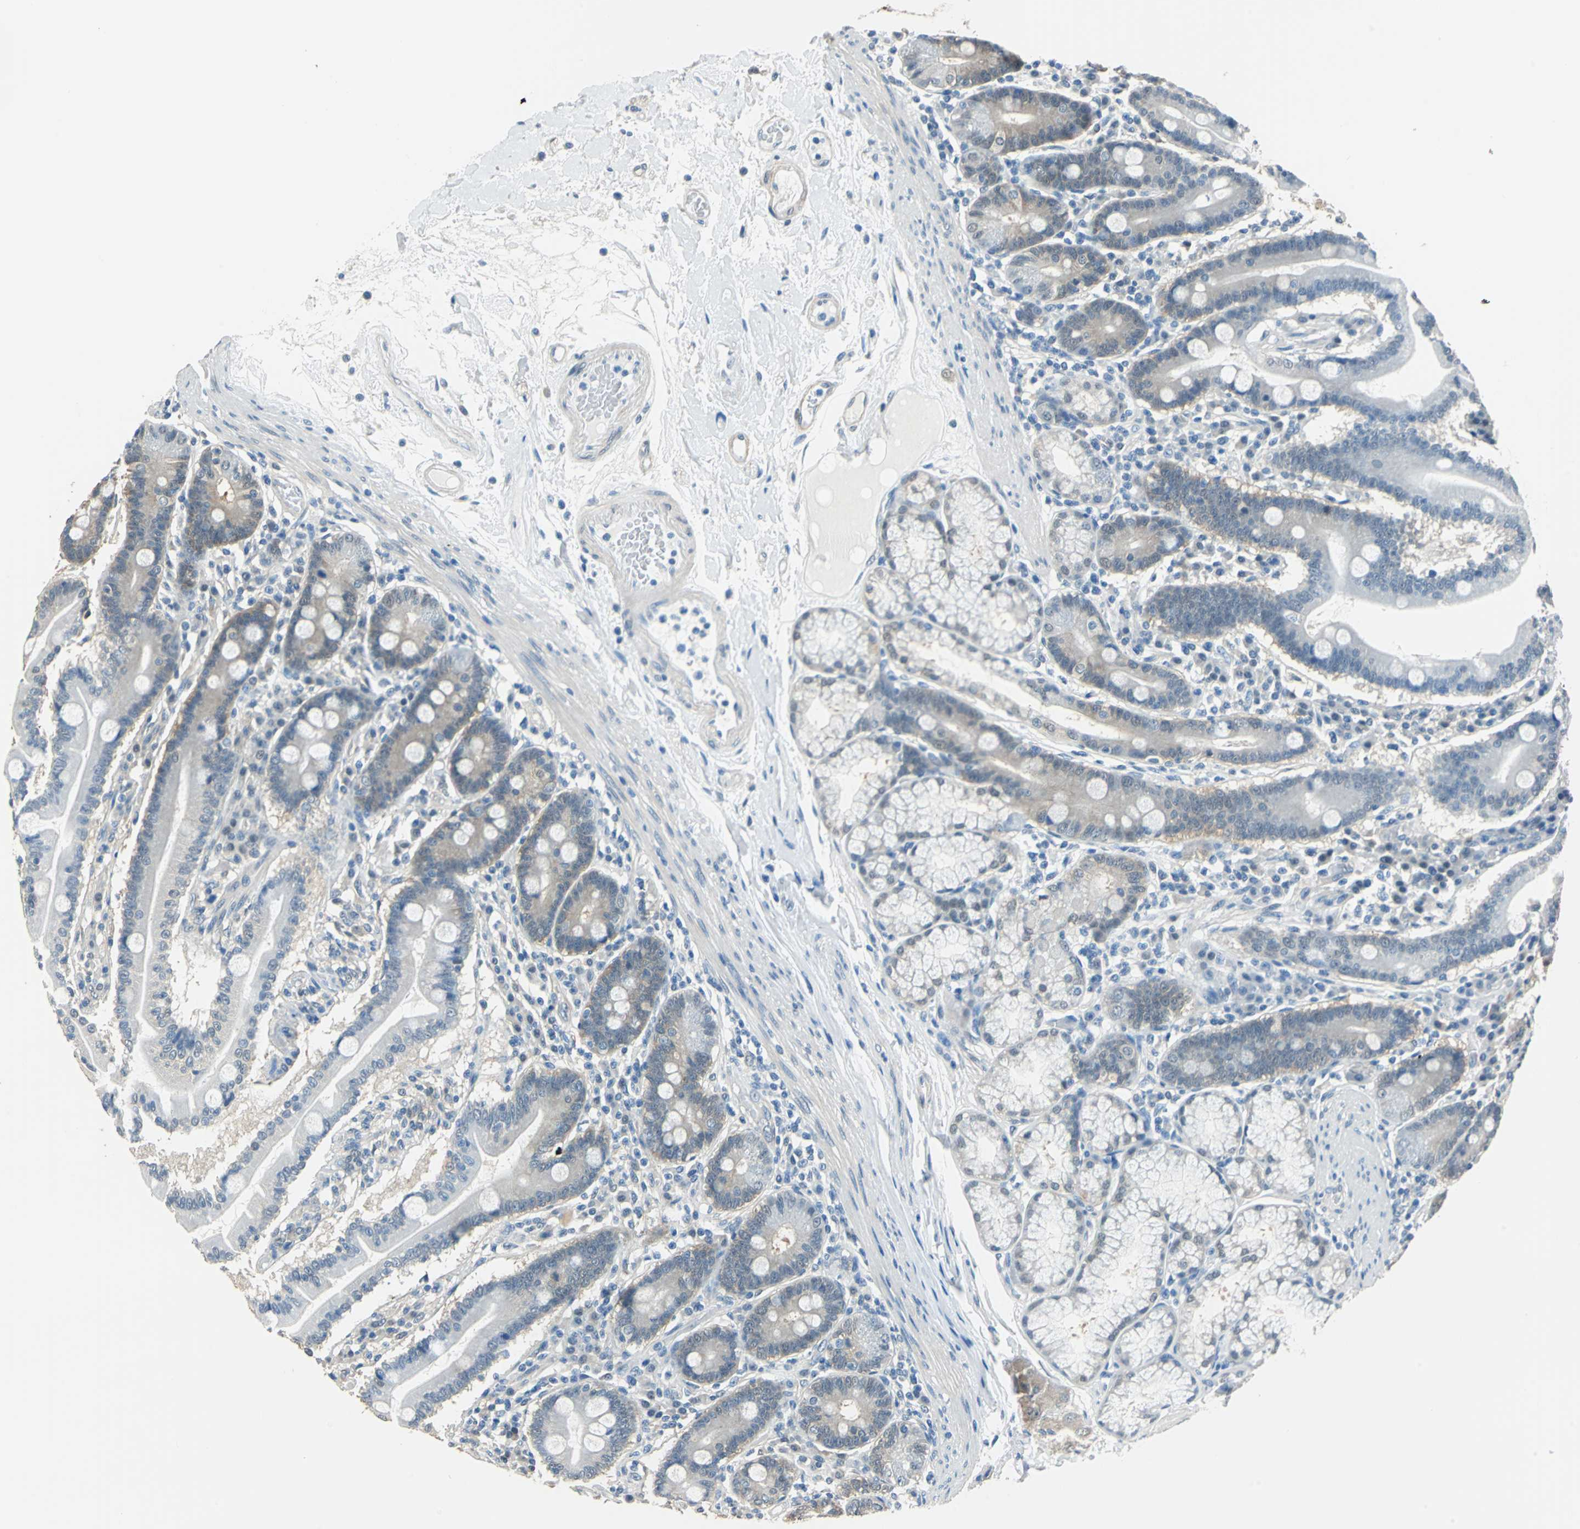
{"staining": {"intensity": "weak", "quantity": "25%-75%", "location": "cytoplasmic/membranous"}, "tissue": "duodenum", "cell_type": "Glandular cells", "image_type": "normal", "snomed": [{"axis": "morphology", "description": "Normal tissue, NOS"}, {"axis": "topography", "description": "Duodenum"}], "caption": "This is an image of immunohistochemistry staining of benign duodenum, which shows weak staining in the cytoplasmic/membranous of glandular cells.", "gene": "FKBP4", "patient": {"sex": "female", "age": 64}}